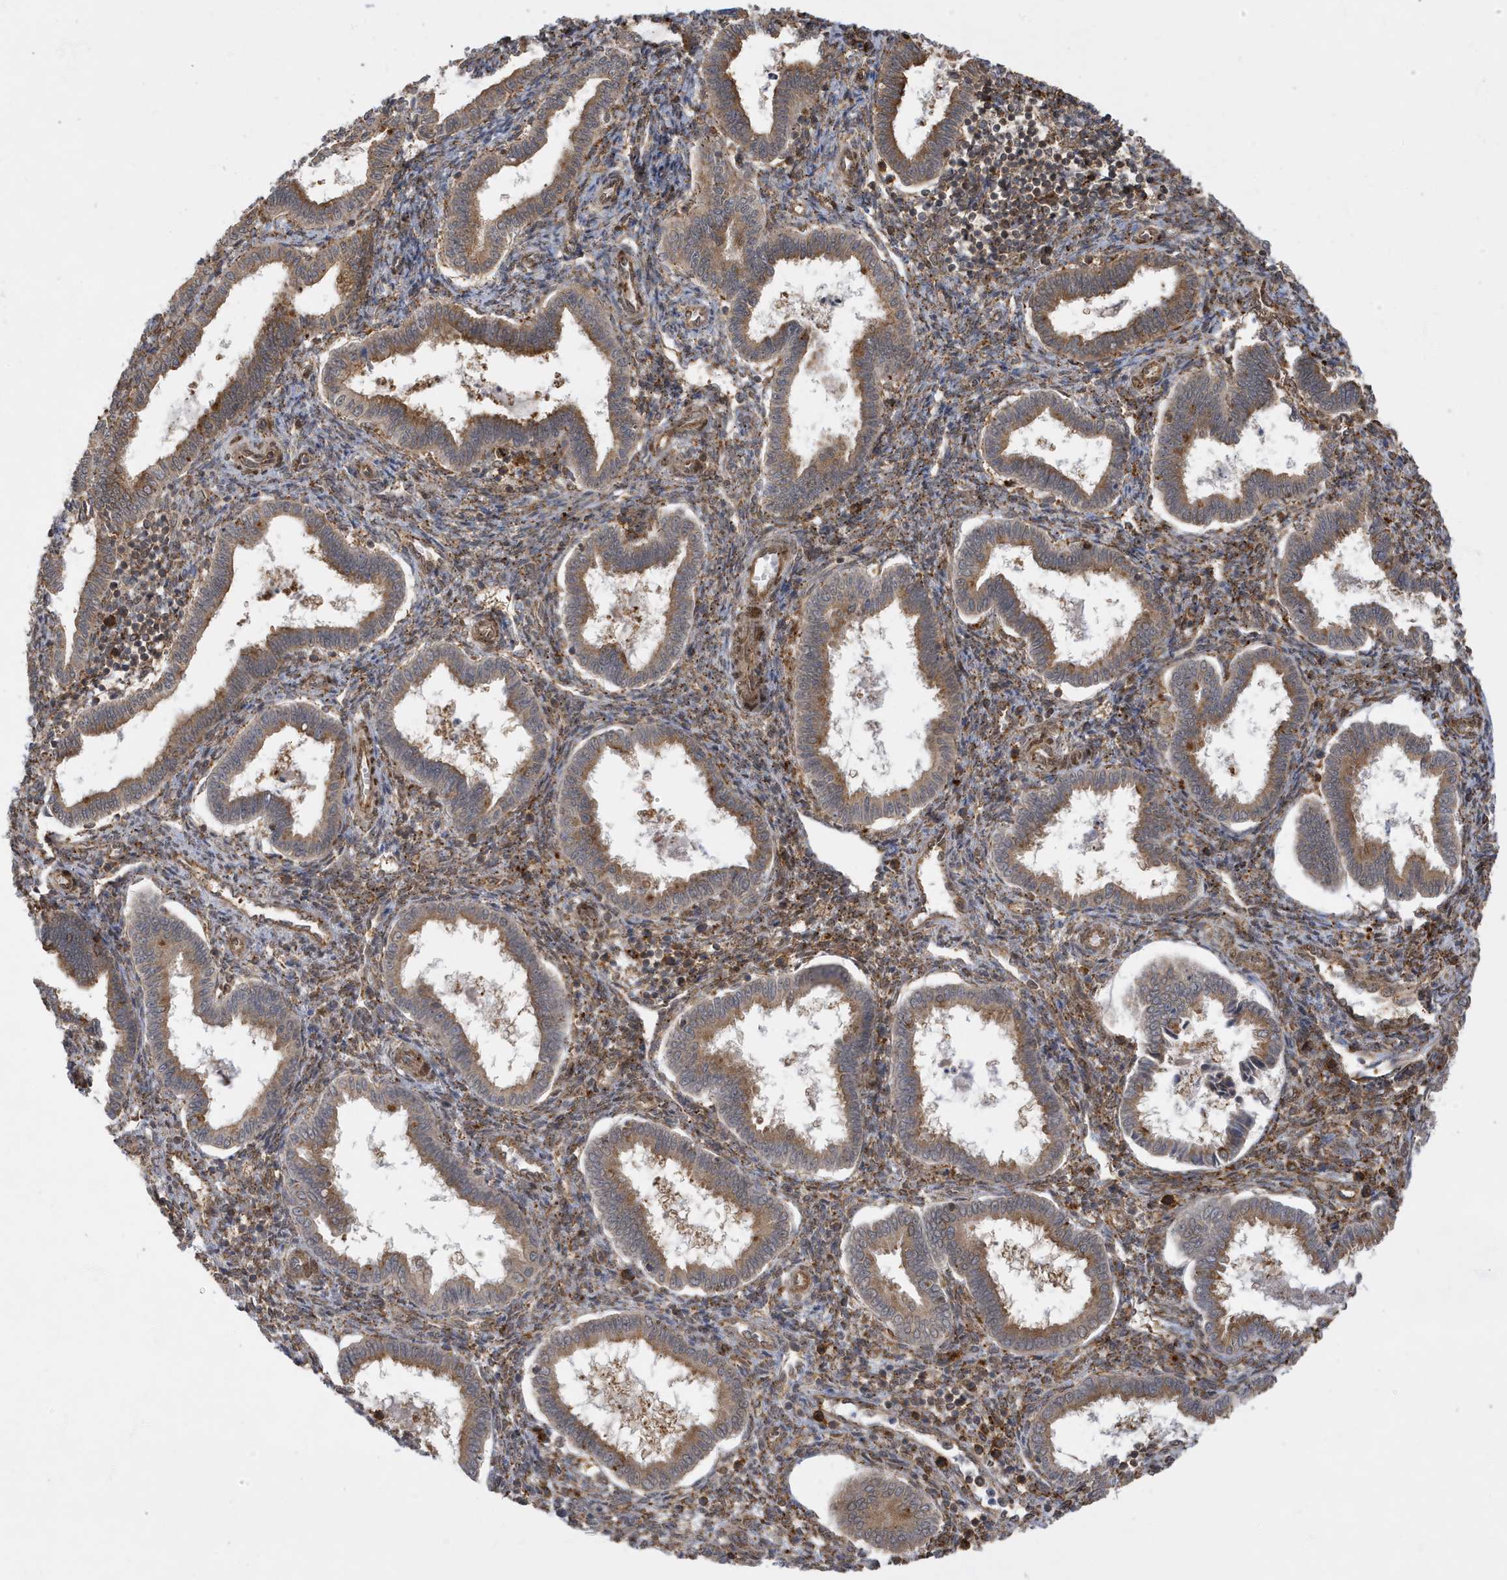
{"staining": {"intensity": "moderate", "quantity": "25%-75%", "location": "cytoplasmic/membranous"}, "tissue": "endometrium", "cell_type": "Cells in endometrial stroma", "image_type": "normal", "snomed": [{"axis": "morphology", "description": "Normal tissue, NOS"}, {"axis": "topography", "description": "Endometrium"}], "caption": "Immunohistochemistry (DAB) staining of unremarkable endometrium demonstrates moderate cytoplasmic/membranous protein staining in approximately 25%-75% of cells in endometrial stroma.", "gene": "ZNF507", "patient": {"sex": "female", "age": 24}}